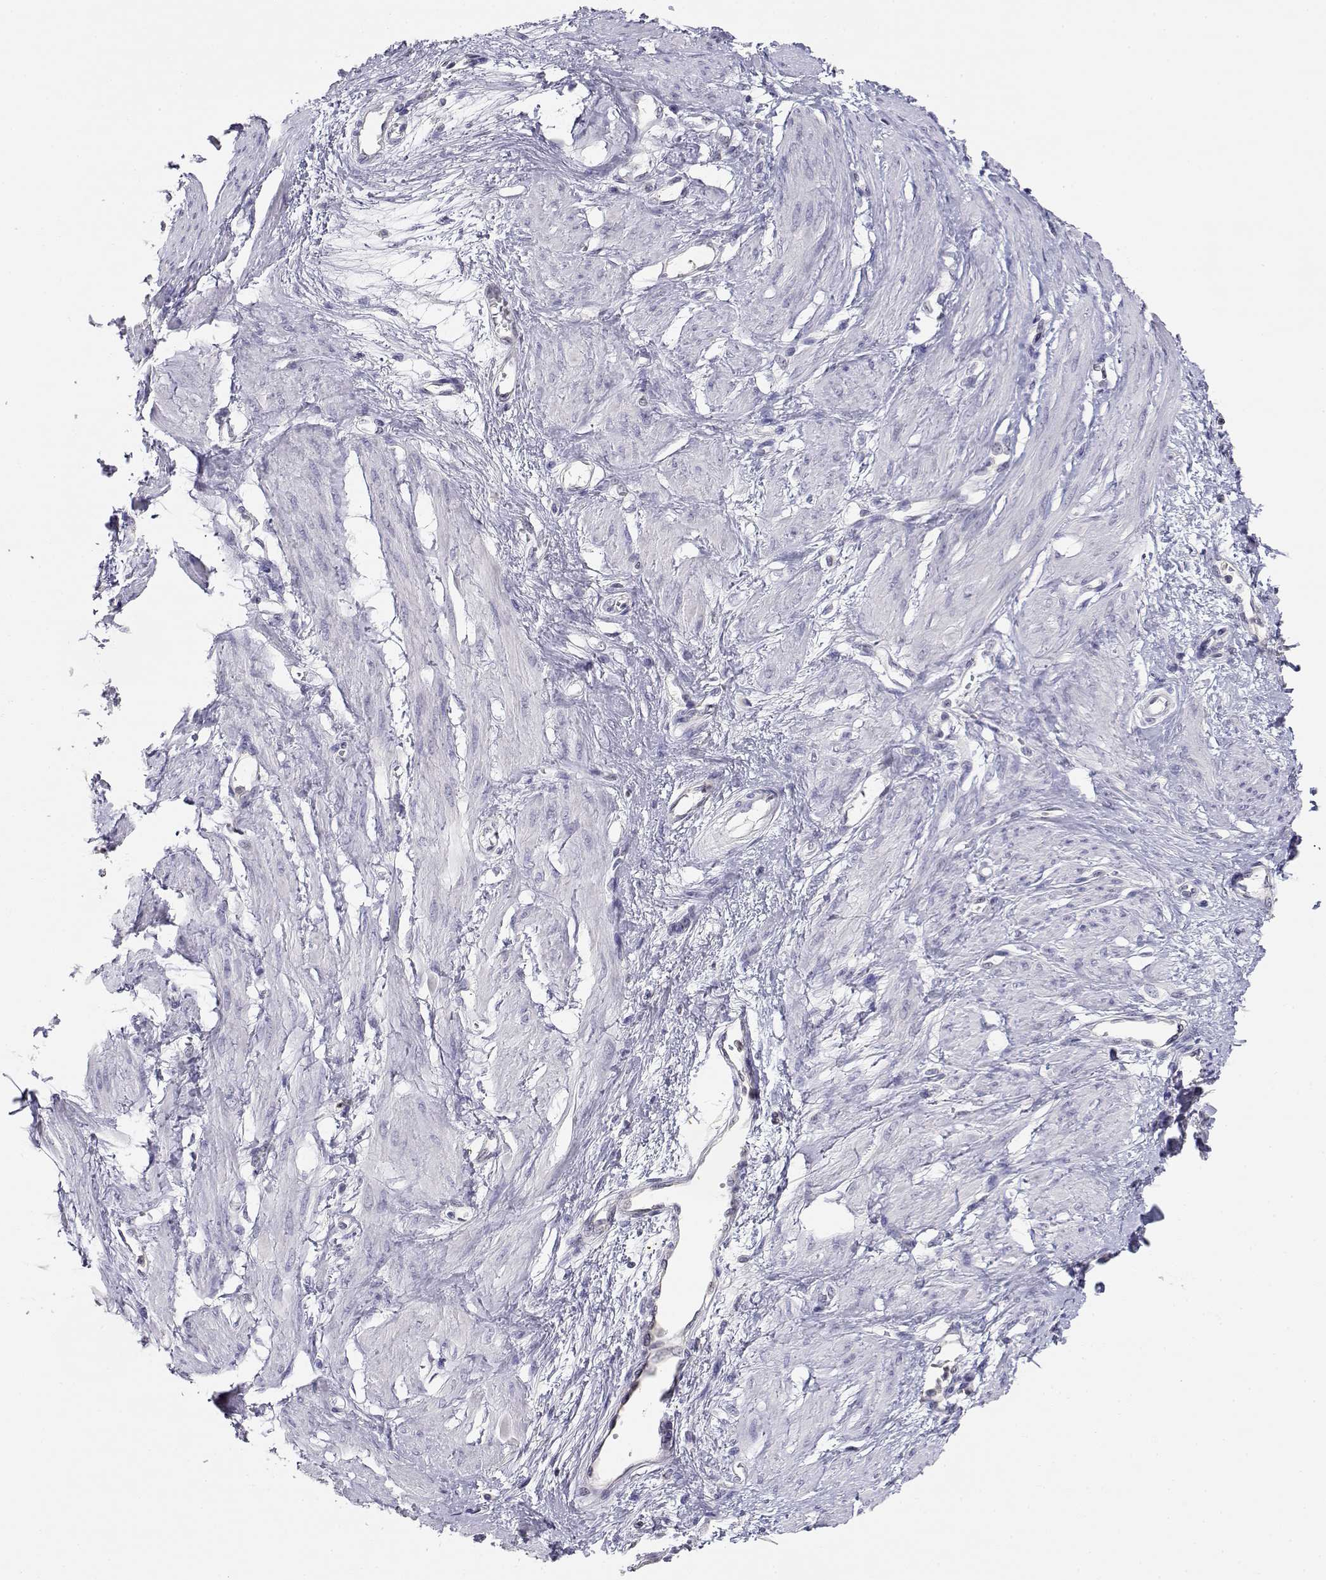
{"staining": {"intensity": "negative", "quantity": "none", "location": "none"}, "tissue": "smooth muscle", "cell_type": "Smooth muscle cells", "image_type": "normal", "snomed": [{"axis": "morphology", "description": "Normal tissue, NOS"}, {"axis": "topography", "description": "Smooth muscle"}, {"axis": "topography", "description": "Uterus"}], "caption": "Smooth muscle cells show no significant protein positivity in normal smooth muscle. (Immunohistochemistry, brightfield microscopy, high magnification).", "gene": "ADA", "patient": {"sex": "female", "age": 39}}